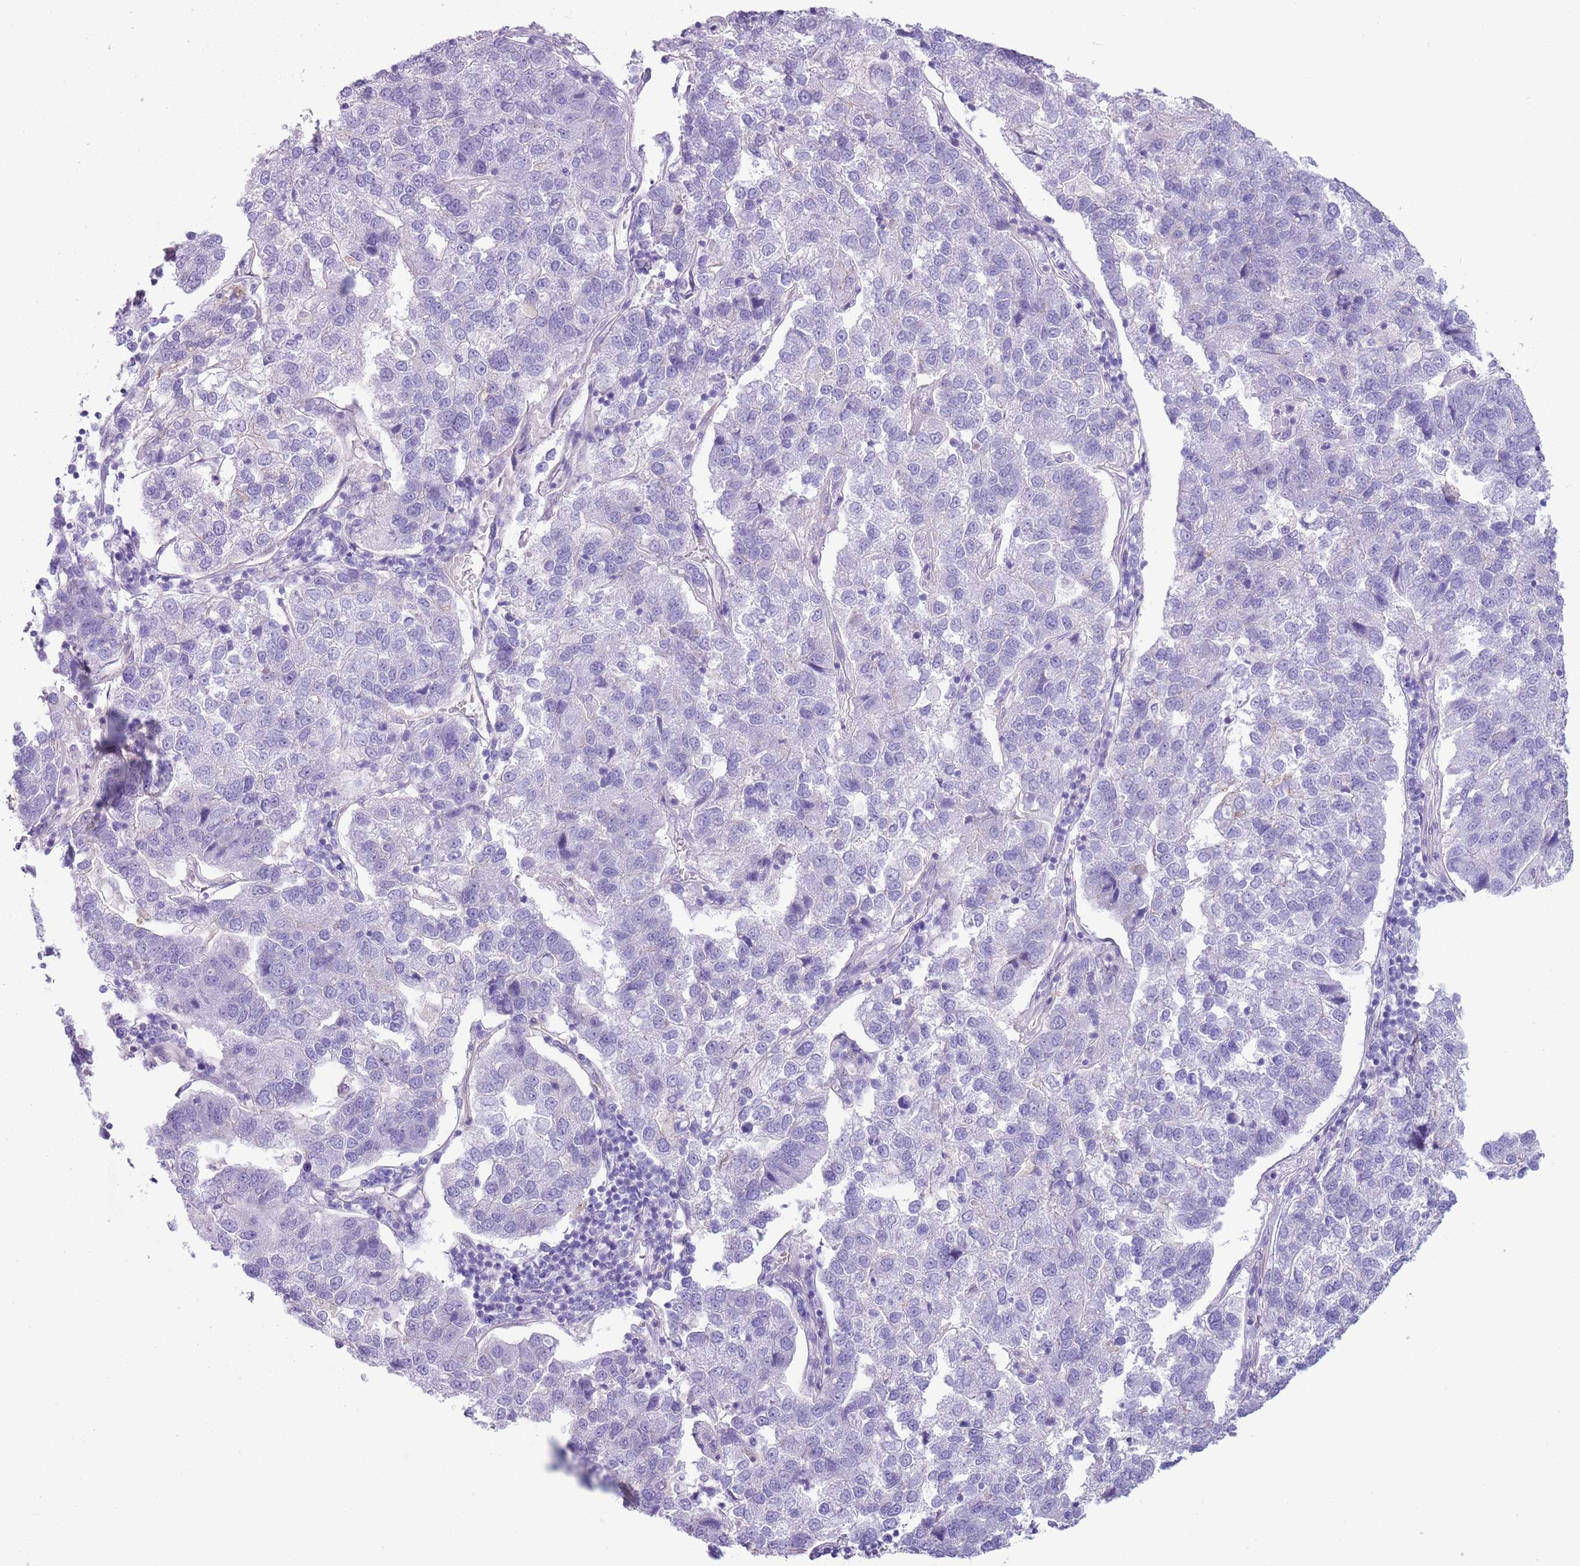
{"staining": {"intensity": "negative", "quantity": "none", "location": "none"}, "tissue": "pancreatic cancer", "cell_type": "Tumor cells", "image_type": "cancer", "snomed": [{"axis": "morphology", "description": "Adenocarcinoma, NOS"}, {"axis": "topography", "description": "Pancreas"}], "caption": "Micrograph shows no protein positivity in tumor cells of pancreatic adenocarcinoma tissue.", "gene": "RBP3", "patient": {"sex": "female", "age": 61}}